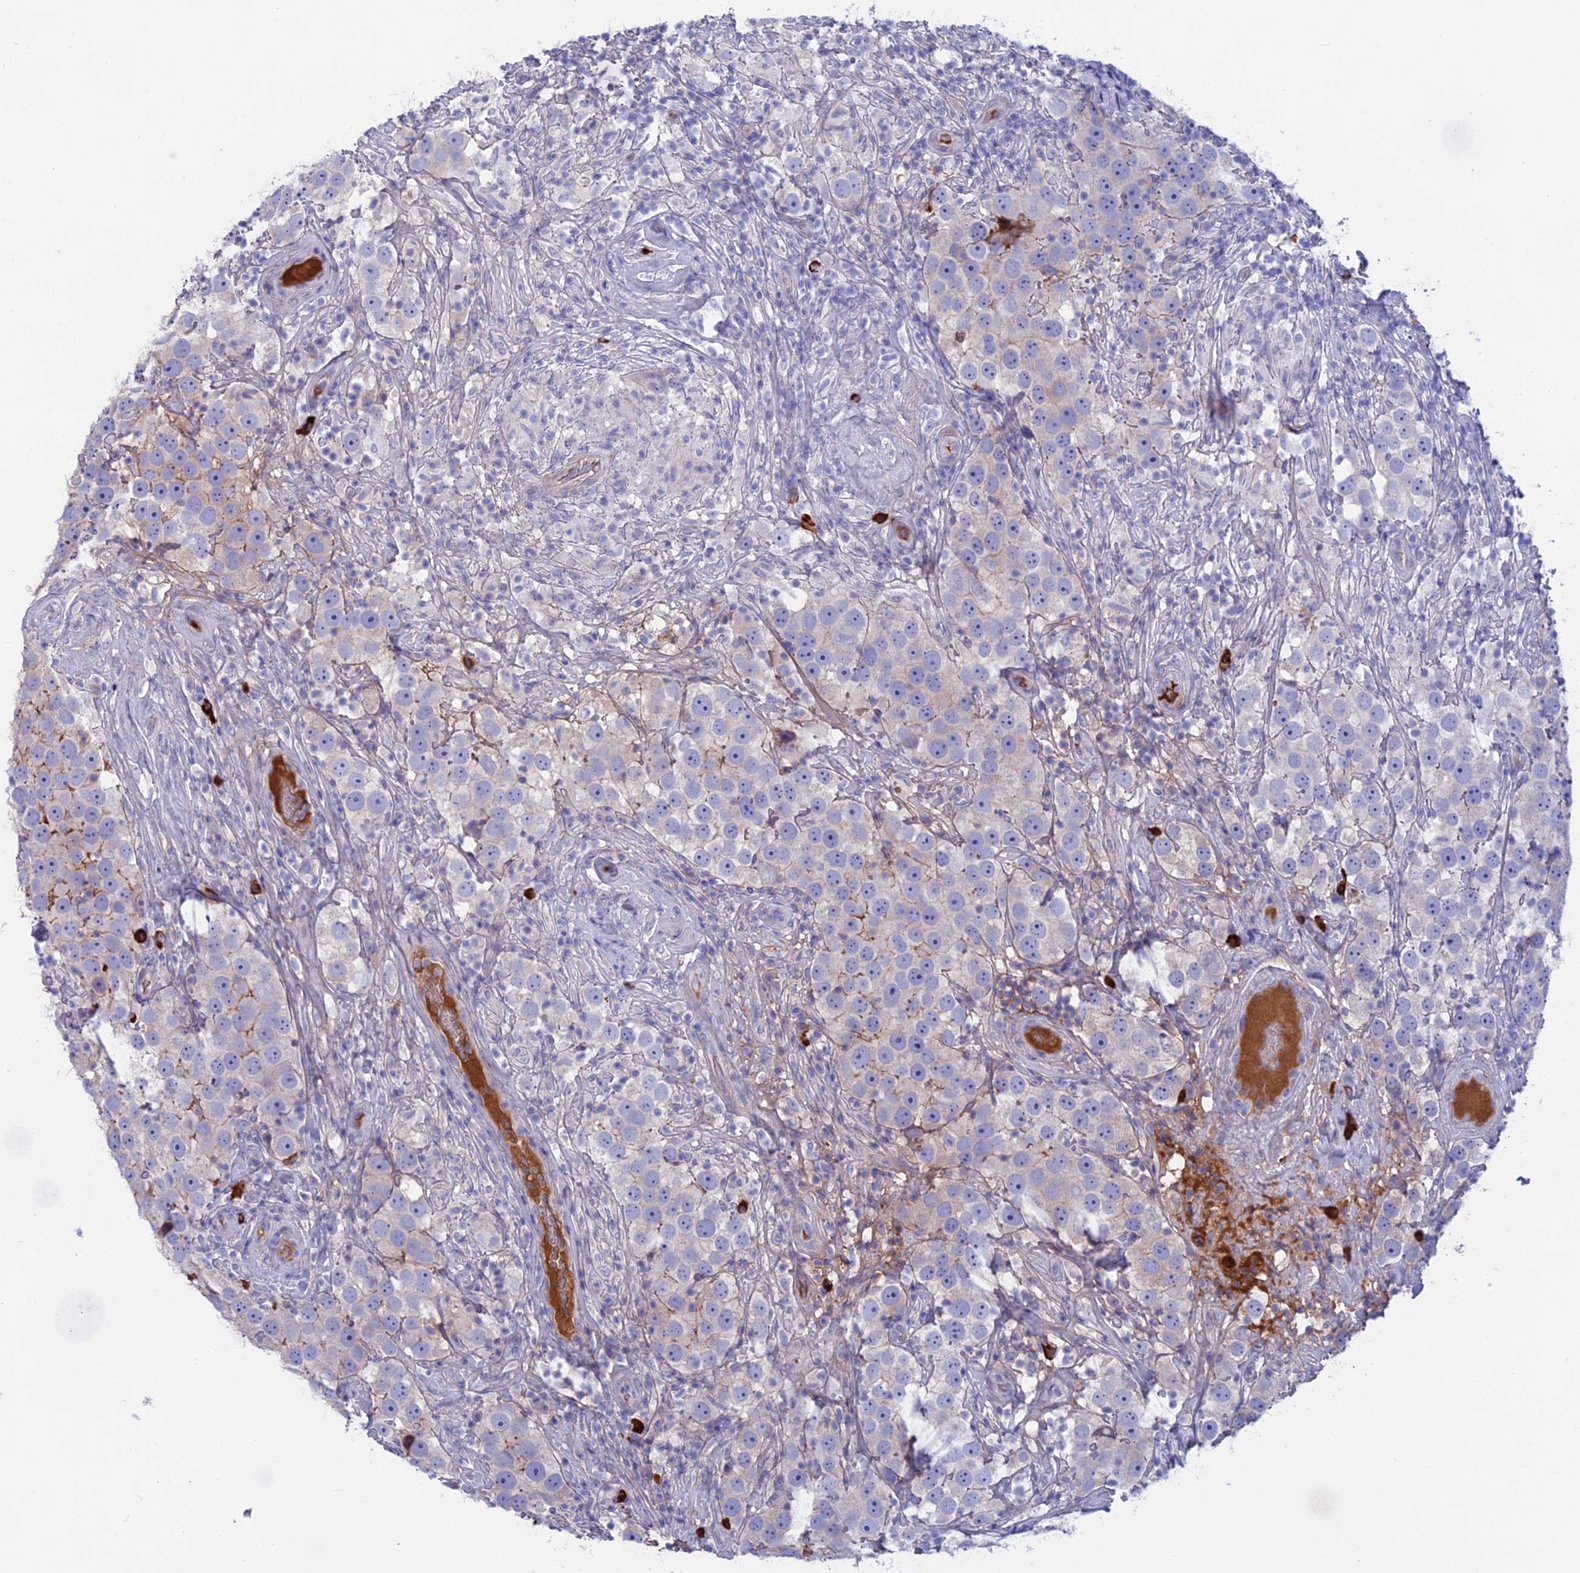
{"staining": {"intensity": "negative", "quantity": "none", "location": "none"}, "tissue": "testis cancer", "cell_type": "Tumor cells", "image_type": "cancer", "snomed": [{"axis": "morphology", "description": "Seminoma, NOS"}, {"axis": "topography", "description": "Testis"}], "caption": "This is an immunohistochemistry photomicrograph of human testis seminoma. There is no expression in tumor cells.", "gene": "SNAP91", "patient": {"sex": "male", "age": 49}}